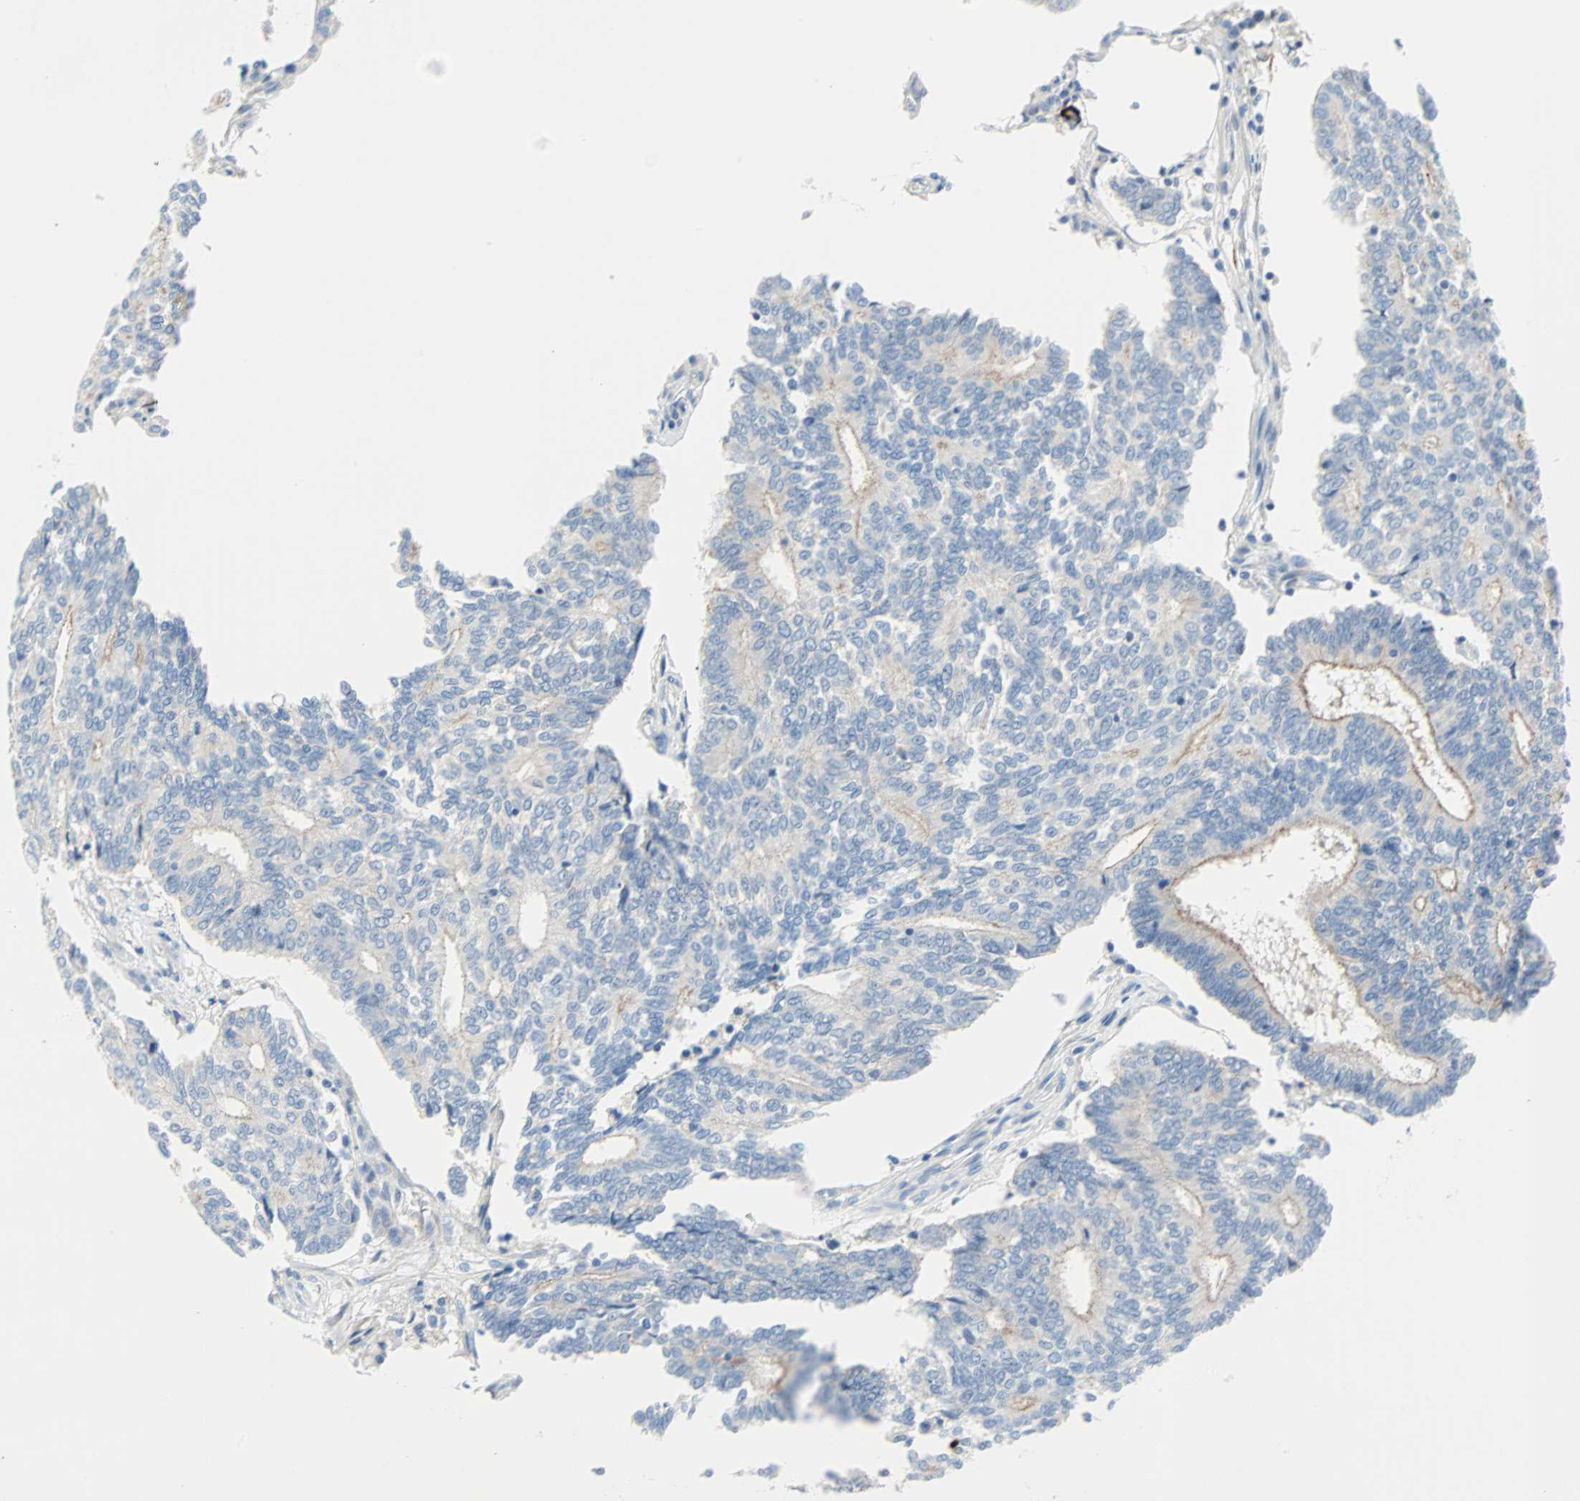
{"staining": {"intensity": "weak", "quantity": "25%-75%", "location": "cytoplasmic/membranous"}, "tissue": "prostate cancer", "cell_type": "Tumor cells", "image_type": "cancer", "snomed": [{"axis": "morphology", "description": "Adenocarcinoma, High grade"}, {"axis": "topography", "description": "Prostate"}], "caption": "IHC (DAB (3,3'-diaminobenzidine)) staining of prostate cancer shows weak cytoplasmic/membranous protein staining in about 25%-75% of tumor cells.", "gene": "PDPN", "patient": {"sex": "male", "age": 55}}